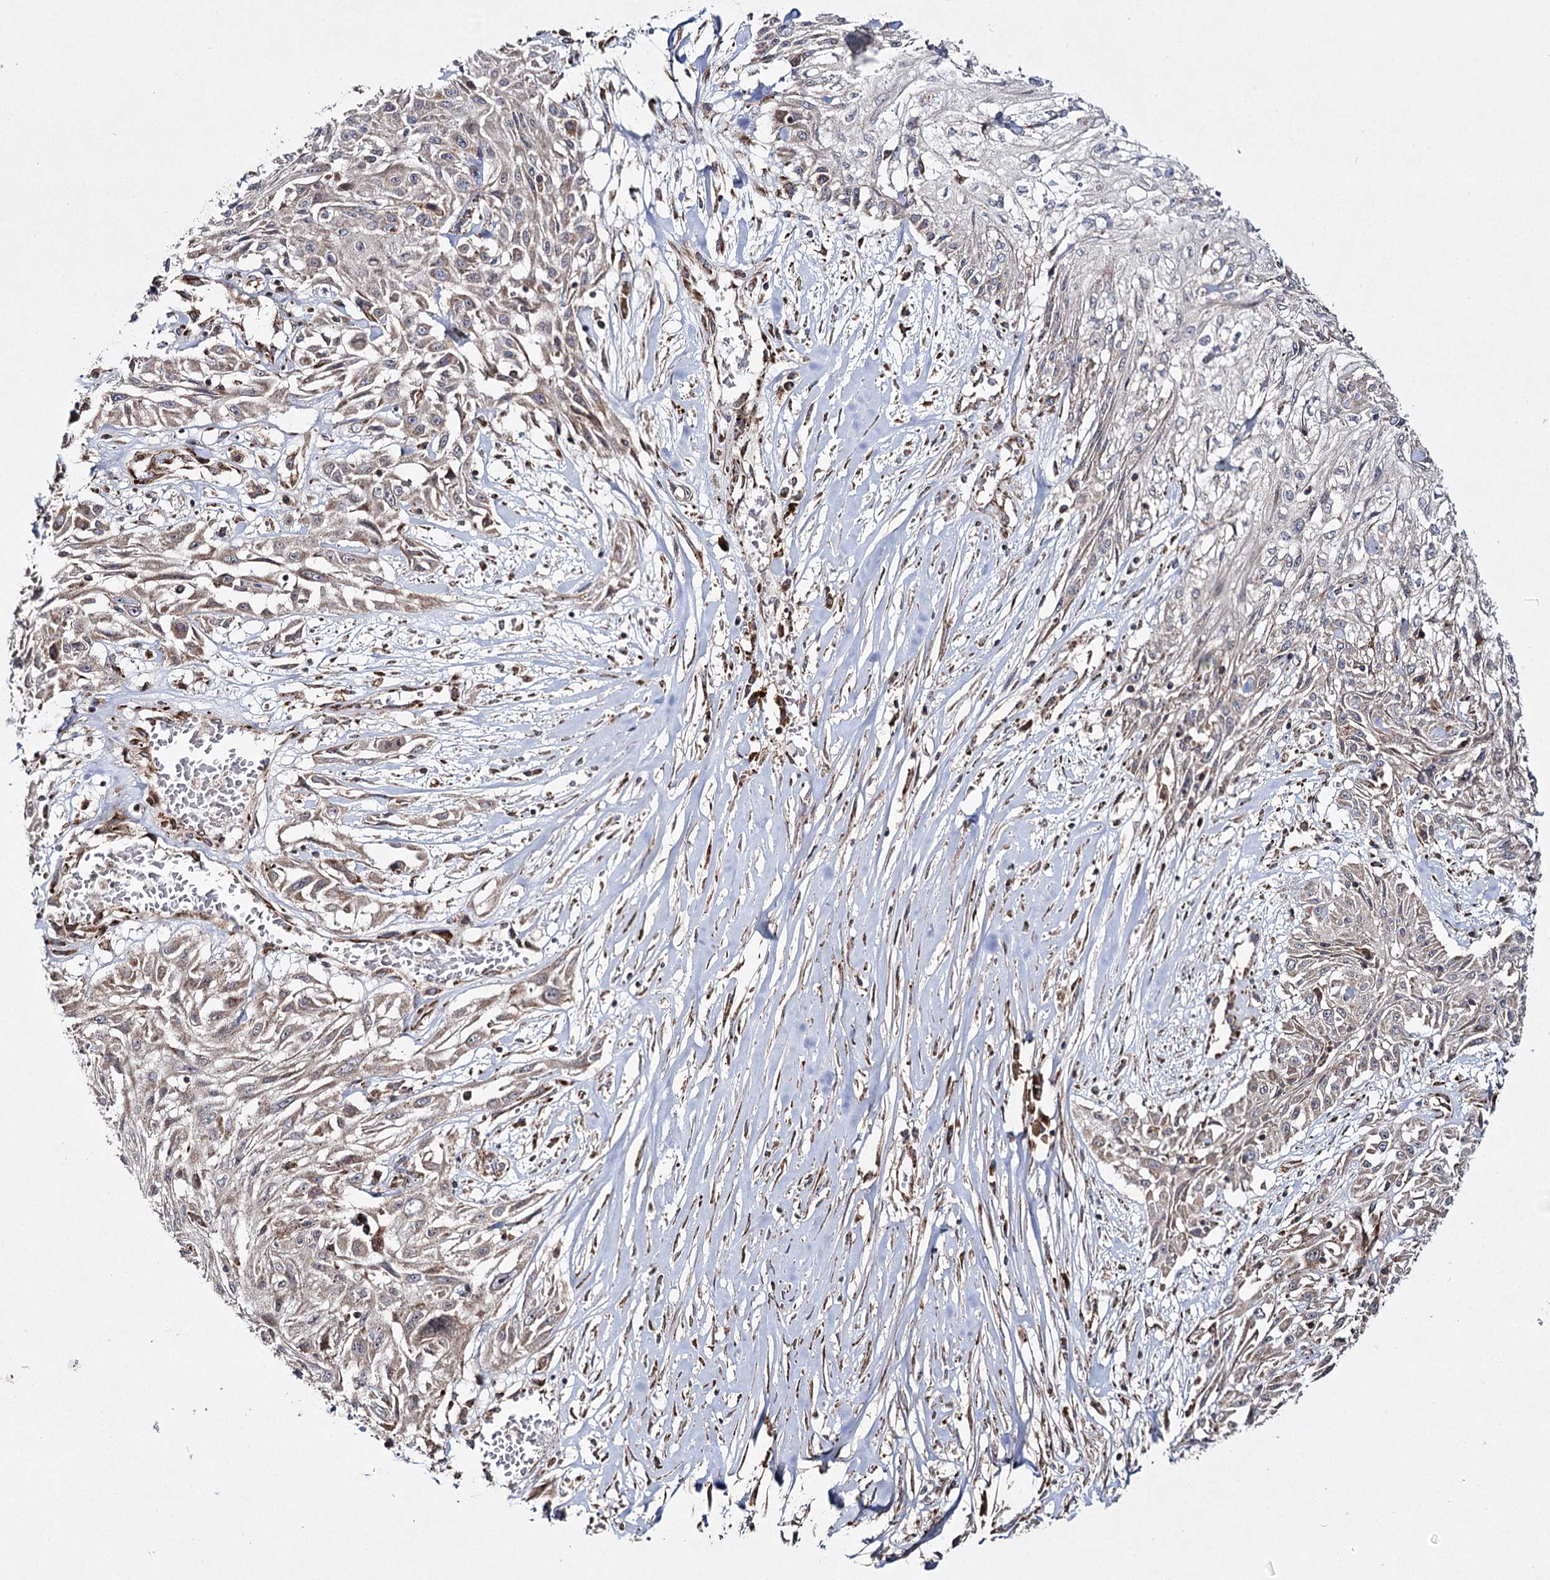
{"staining": {"intensity": "weak", "quantity": "25%-75%", "location": "cytoplasmic/membranous"}, "tissue": "skin cancer", "cell_type": "Tumor cells", "image_type": "cancer", "snomed": [{"axis": "morphology", "description": "Squamous cell carcinoma, NOS"}, {"axis": "morphology", "description": "Squamous cell carcinoma, metastatic, NOS"}, {"axis": "topography", "description": "Skin"}, {"axis": "topography", "description": "Lymph node"}], "caption": "Immunohistochemistry staining of skin squamous cell carcinoma, which shows low levels of weak cytoplasmic/membranous staining in about 25%-75% of tumor cells indicating weak cytoplasmic/membranous protein positivity. The staining was performed using DAB (3,3'-diaminobenzidine) (brown) for protein detection and nuclei were counterstained in hematoxylin (blue).", "gene": "HECTD2", "patient": {"sex": "male", "age": 75}}